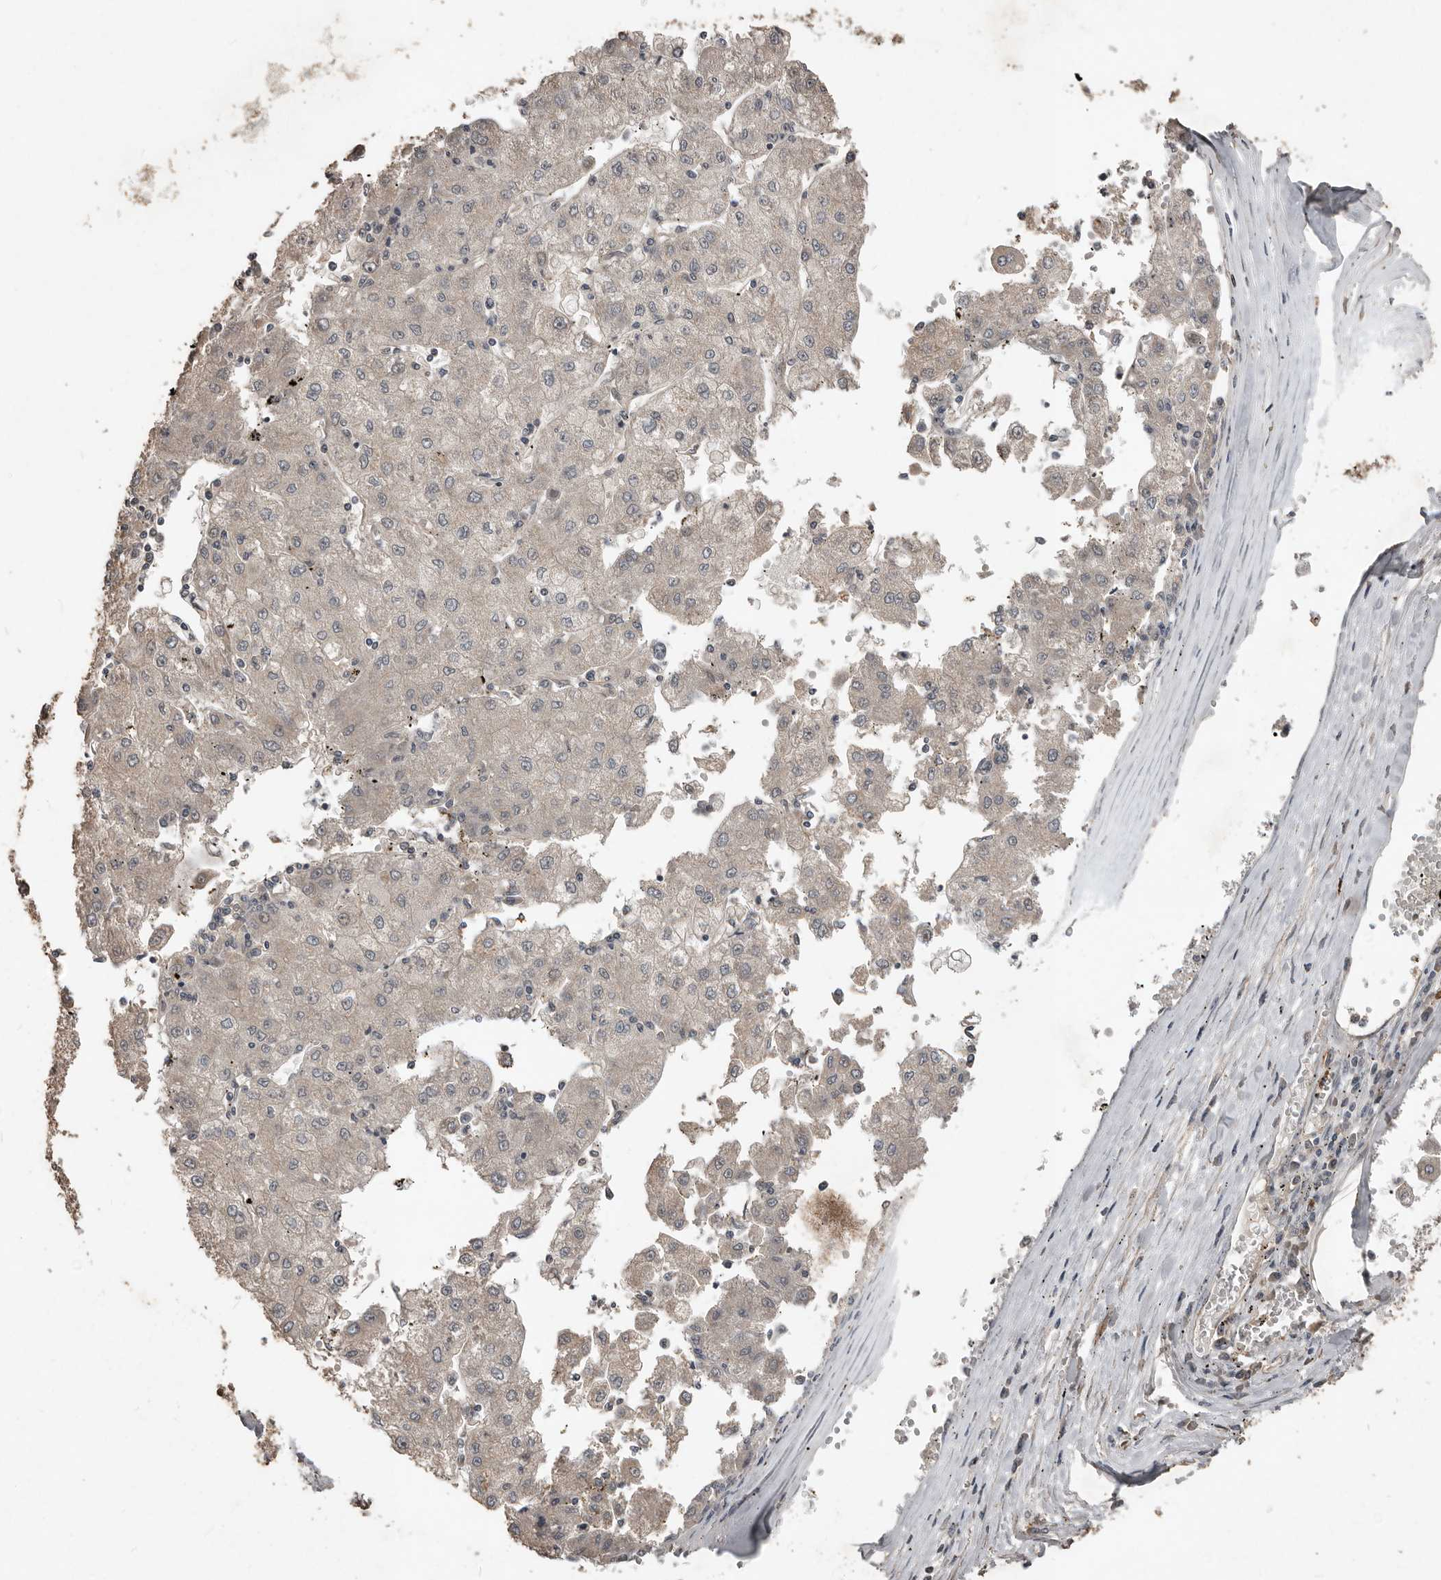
{"staining": {"intensity": "negative", "quantity": "none", "location": "none"}, "tissue": "liver cancer", "cell_type": "Tumor cells", "image_type": "cancer", "snomed": [{"axis": "morphology", "description": "Carcinoma, Hepatocellular, NOS"}, {"axis": "topography", "description": "Liver"}], "caption": "This is an immunohistochemistry histopathology image of human liver hepatocellular carcinoma. There is no positivity in tumor cells.", "gene": "BAMBI", "patient": {"sex": "male", "age": 72}}